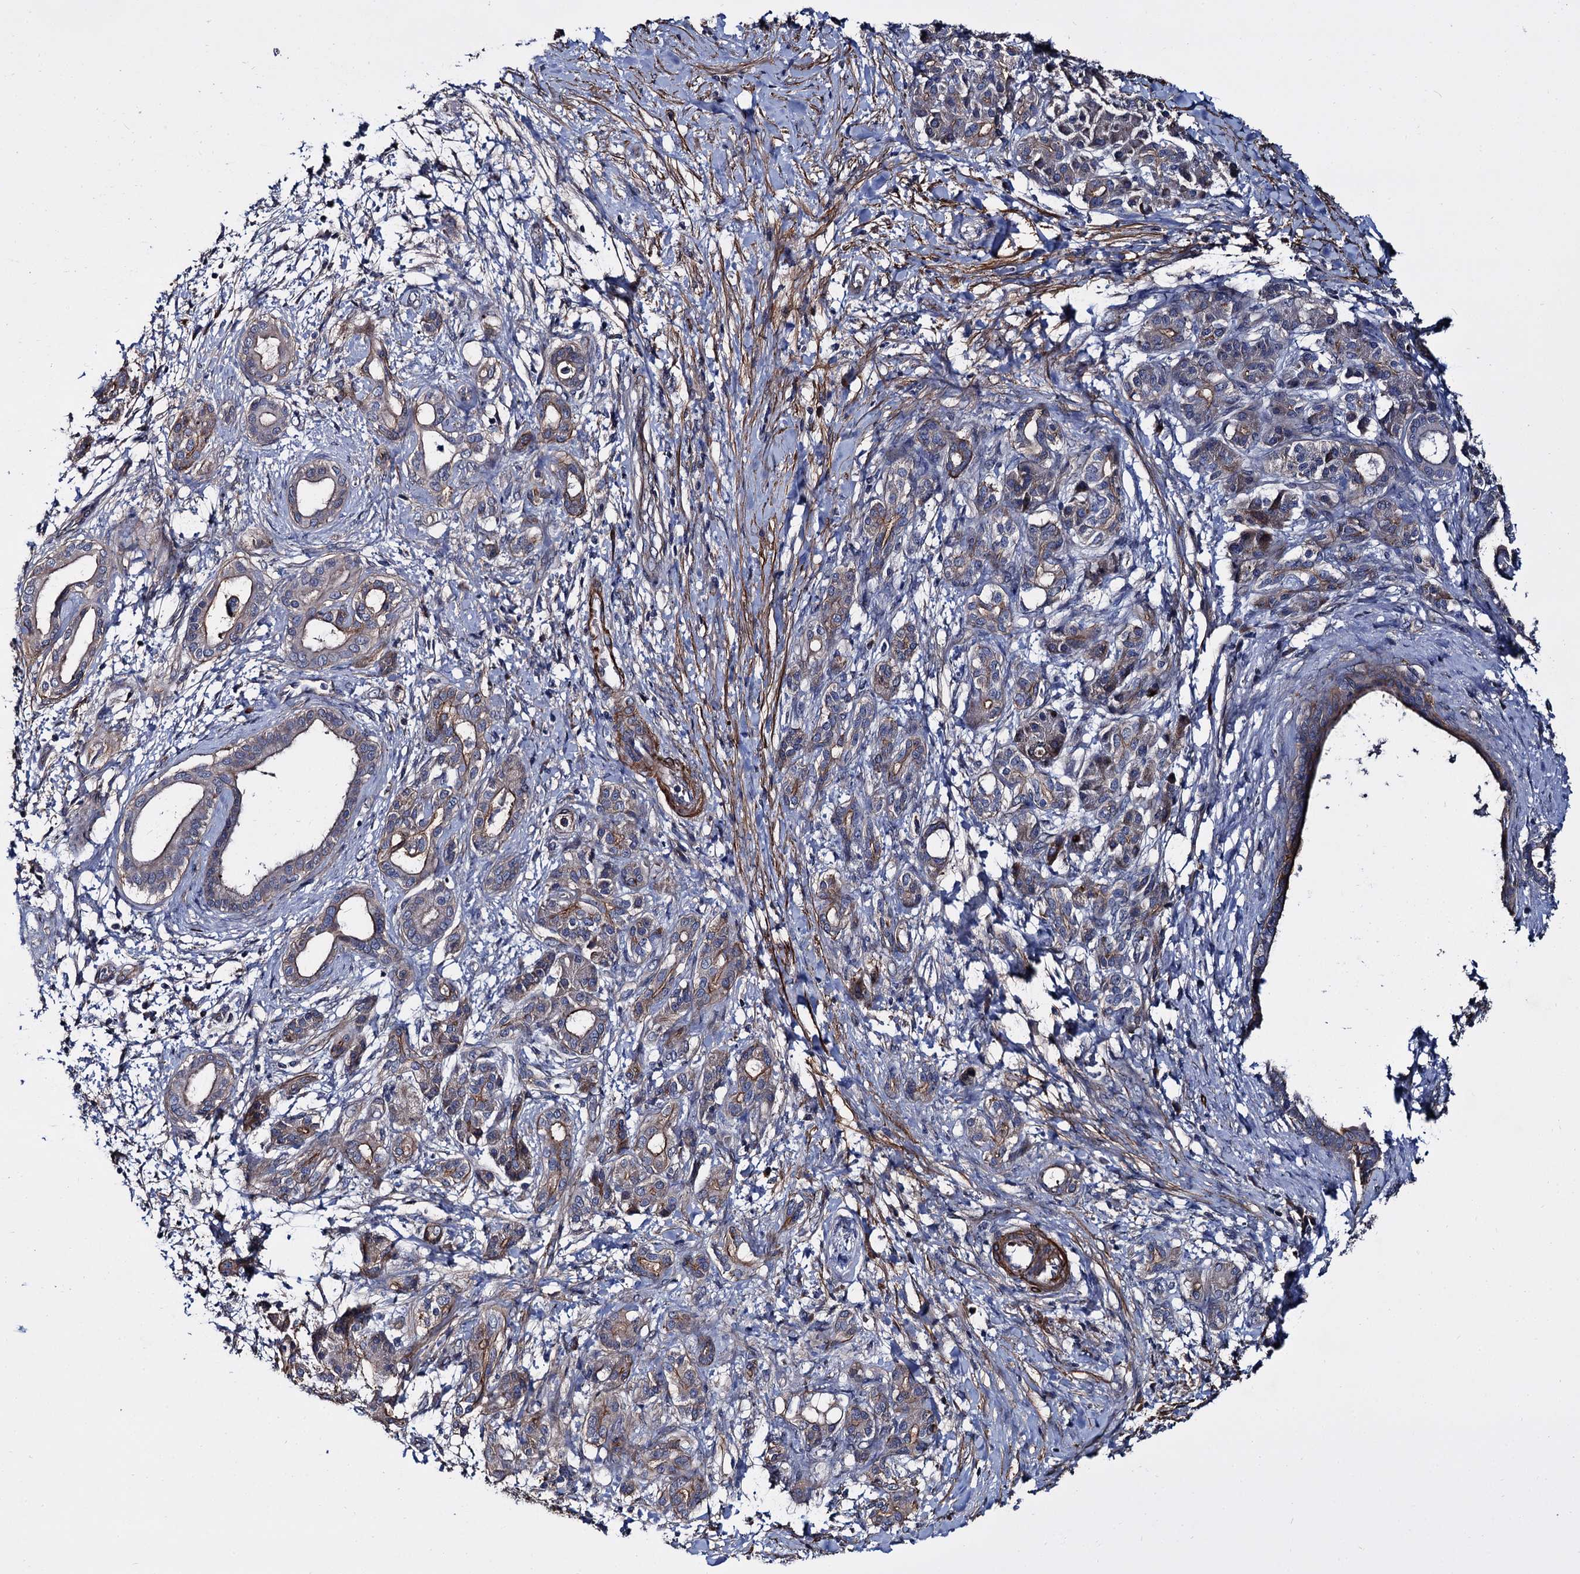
{"staining": {"intensity": "negative", "quantity": "none", "location": "none"}, "tissue": "pancreatic cancer", "cell_type": "Tumor cells", "image_type": "cancer", "snomed": [{"axis": "morphology", "description": "Adenocarcinoma, NOS"}, {"axis": "topography", "description": "Pancreas"}], "caption": "An IHC photomicrograph of pancreatic cancer is shown. There is no staining in tumor cells of pancreatic cancer.", "gene": "ISM2", "patient": {"sex": "female", "age": 55}}